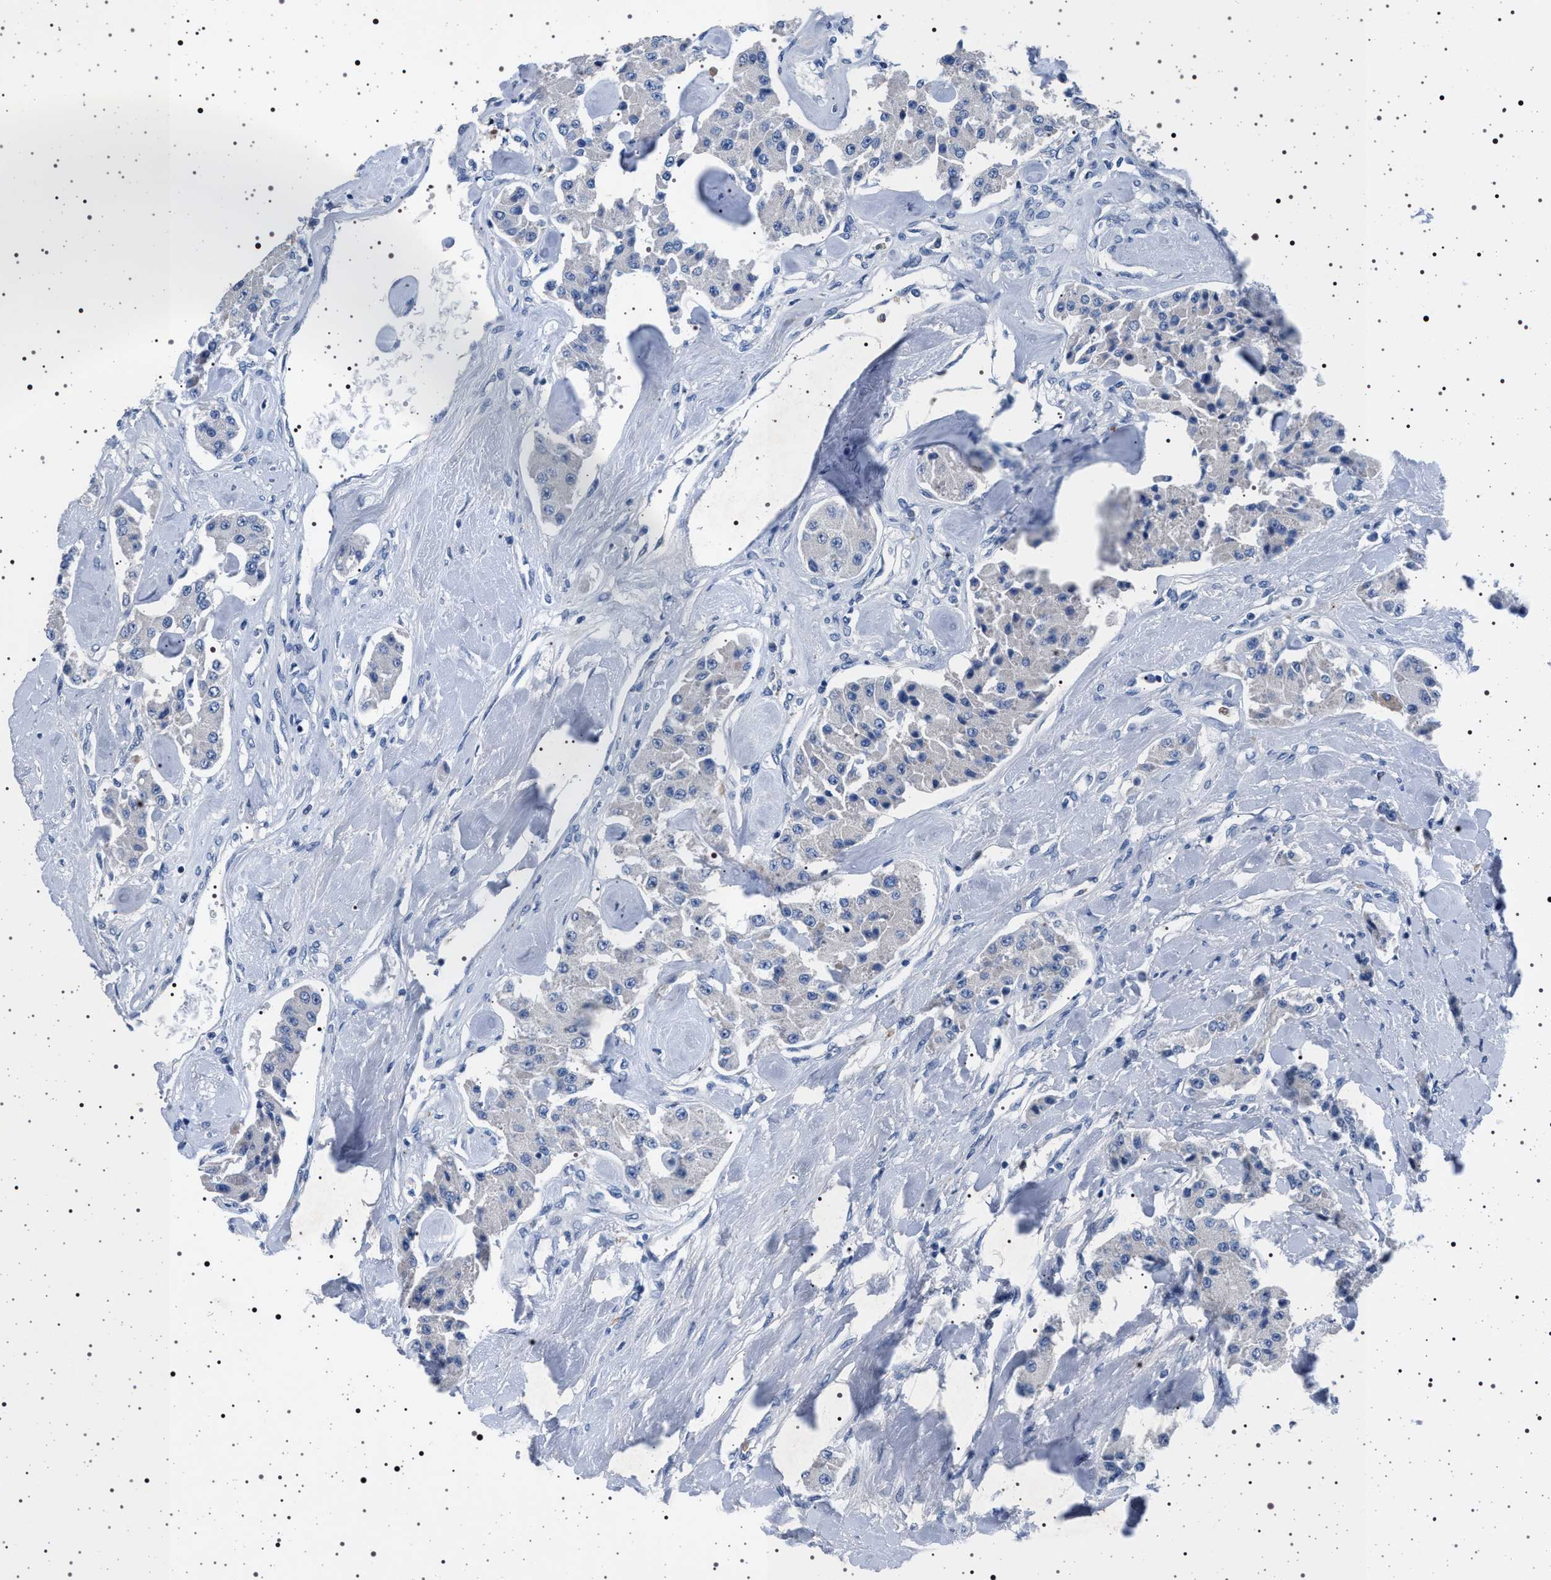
{"staining": {"intensity": "negative", "quantity": "none", "location": "none"}, "tissue": "carcinoid", "cell_type": "Tumor cells", "image_type": "cancer", "snomed": [{"axis": "morphology", "description": "Carcinoid, malignant, NOS"}, {"axis": "topography", "description": "Pancreas"}], "caption": "Photomicrograph shows no protein staining in tumor cells of carcinoid (malignant) tissue.", "gene": "NAT9", "patient": {"sex": "male", "age": 41}}